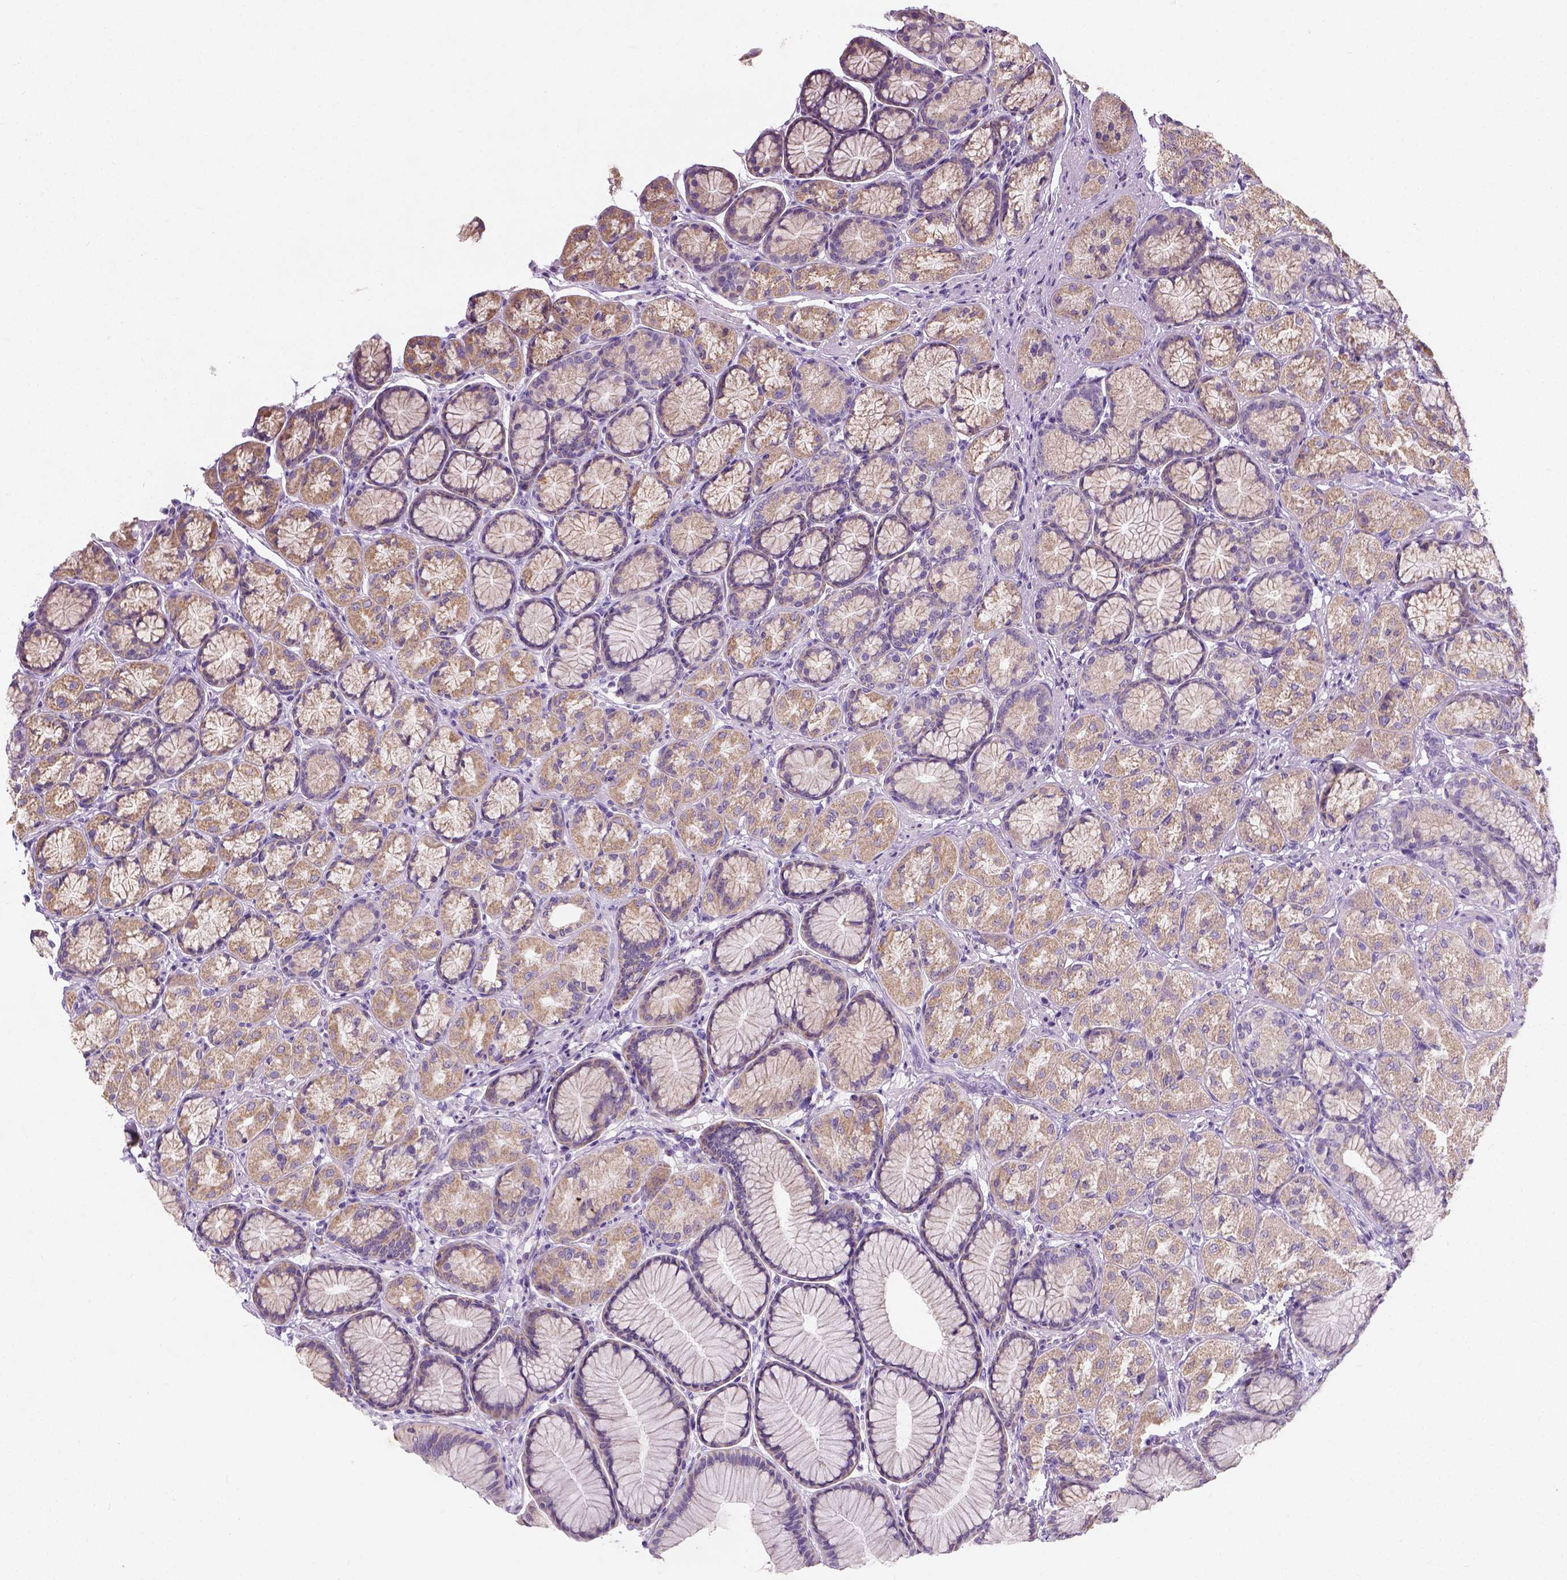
{"staining": {"intensity": "weak", "quantity": ">75%", "location": "cytoplasmic/membranous"}, "tissue": "stomach", "cell_type": "Glandular cells", "image_type": "normal", "snomed": [{"axis": "morphology", "description": "Normal tissue, NOS"}, {"axis": "morphology", "description": "Adenocarcinoma, NOS"}, {"axis": "morphology", "description": "Adenocarcinoma, High grade"}, {"axis": "topography", "description": "Stomach, upper"}, {"axis": "topography", "description": "Stomach"}], "caption": "This is a micrograph of IHC staining of unremarkable stomach, which shows weak expression in the cytoplasmic/membranous of glandular cells.", "gene": "CHODL", "patient": {"sex": "female", "age": 65}}